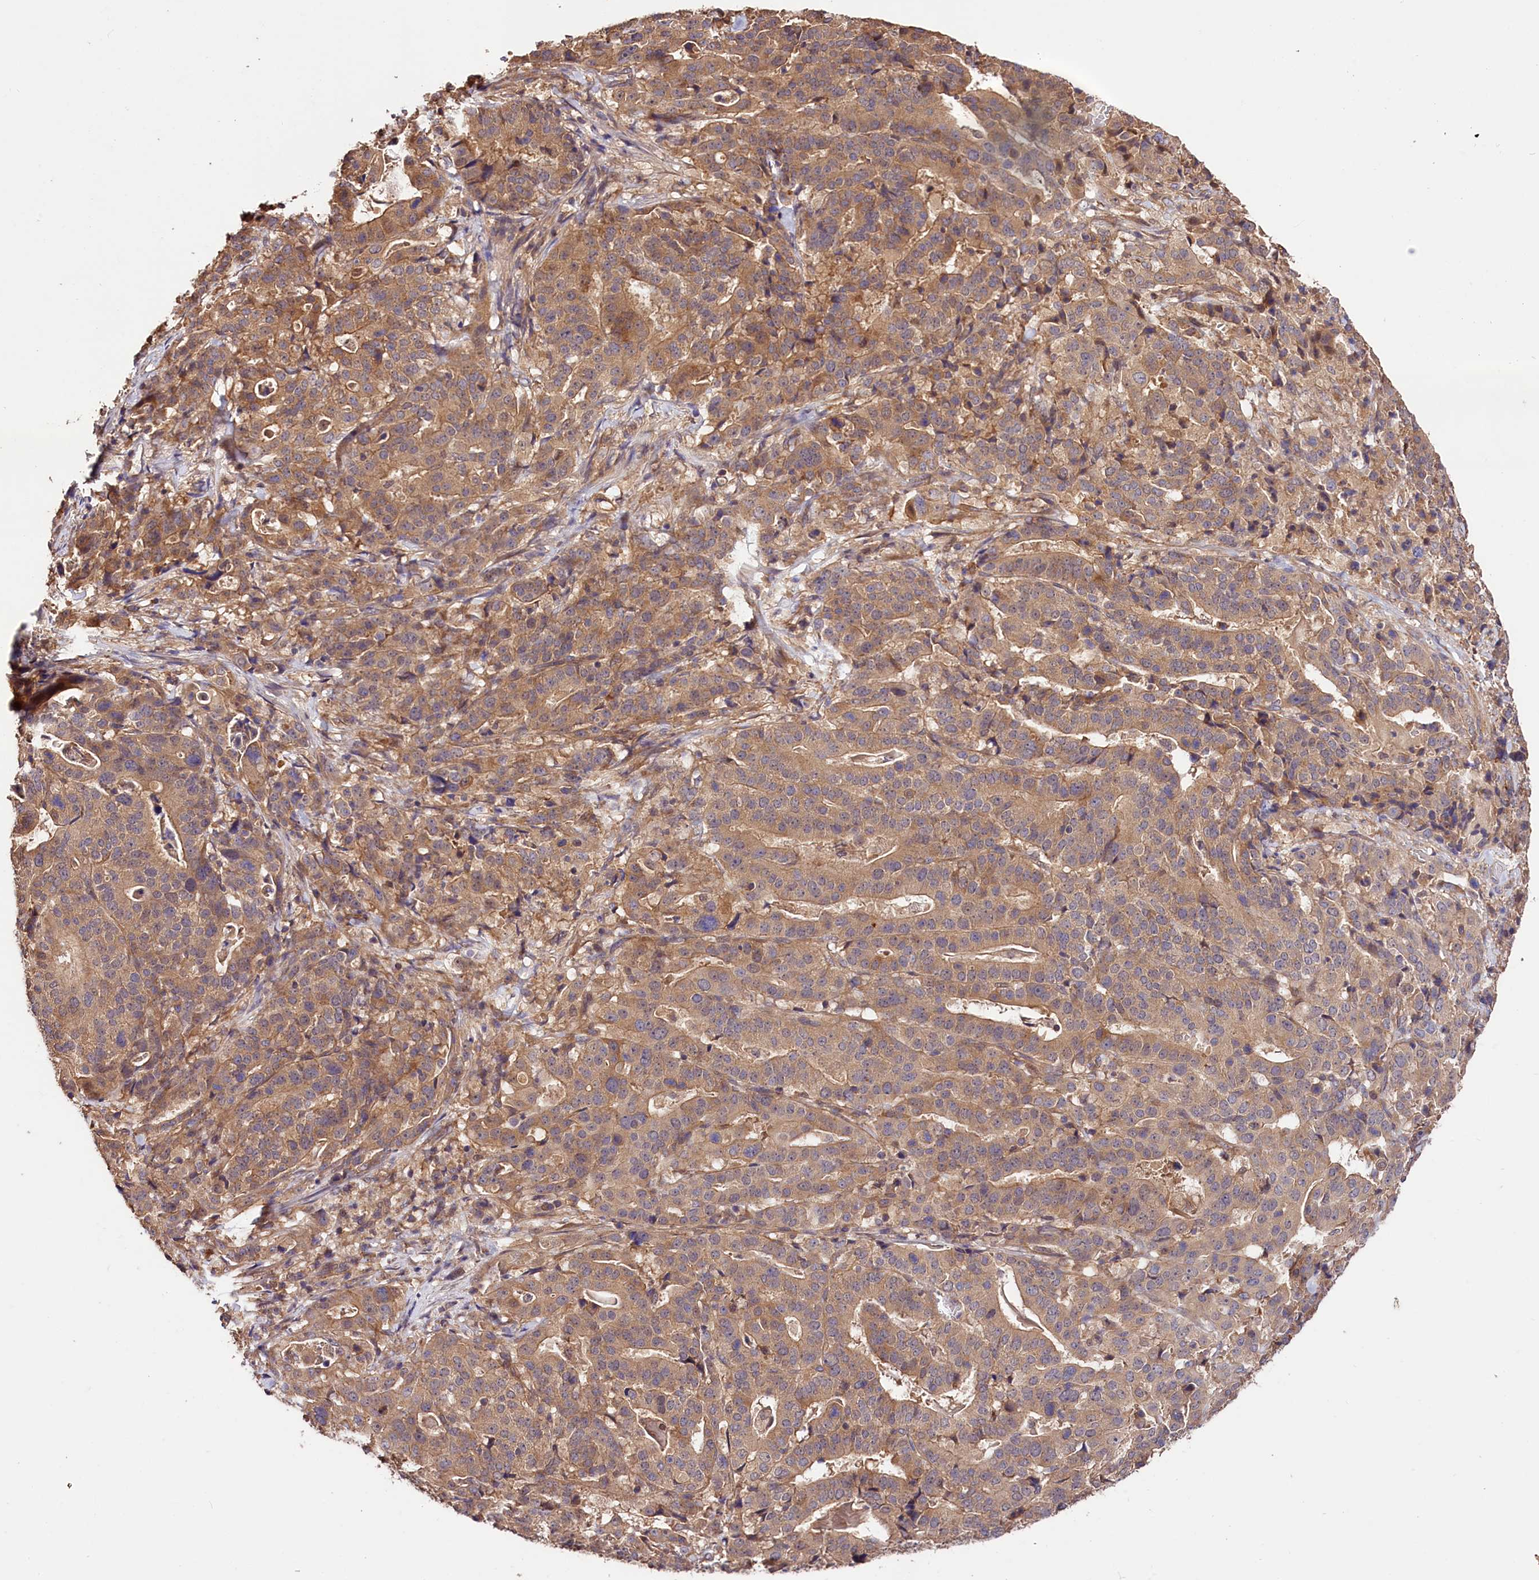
{"staining": {"intensity": "moderate", "quantity": ">75%", "location": "cytoplasmic/membranous"}, "tissue": "stomach cancer", "cell_type": "Tumor cells", "image_type": "cancer", "snomed": [{"axis": "morphology", "description": "Adenocarcinoma, NOS"}, {"axis": "topography", "description": "Stomach"}], "caption": "High-magnification brightfield microscopy of stomach cancer stained with DAB (brown) and counterstained with hematoxylin (blue). tumor cells exhibit moderate cytoplasmic/membranous positivity is appreciated in about>75% of cells.", "gene": "CES3", "patient": {"sex": "male", "age": 48}}